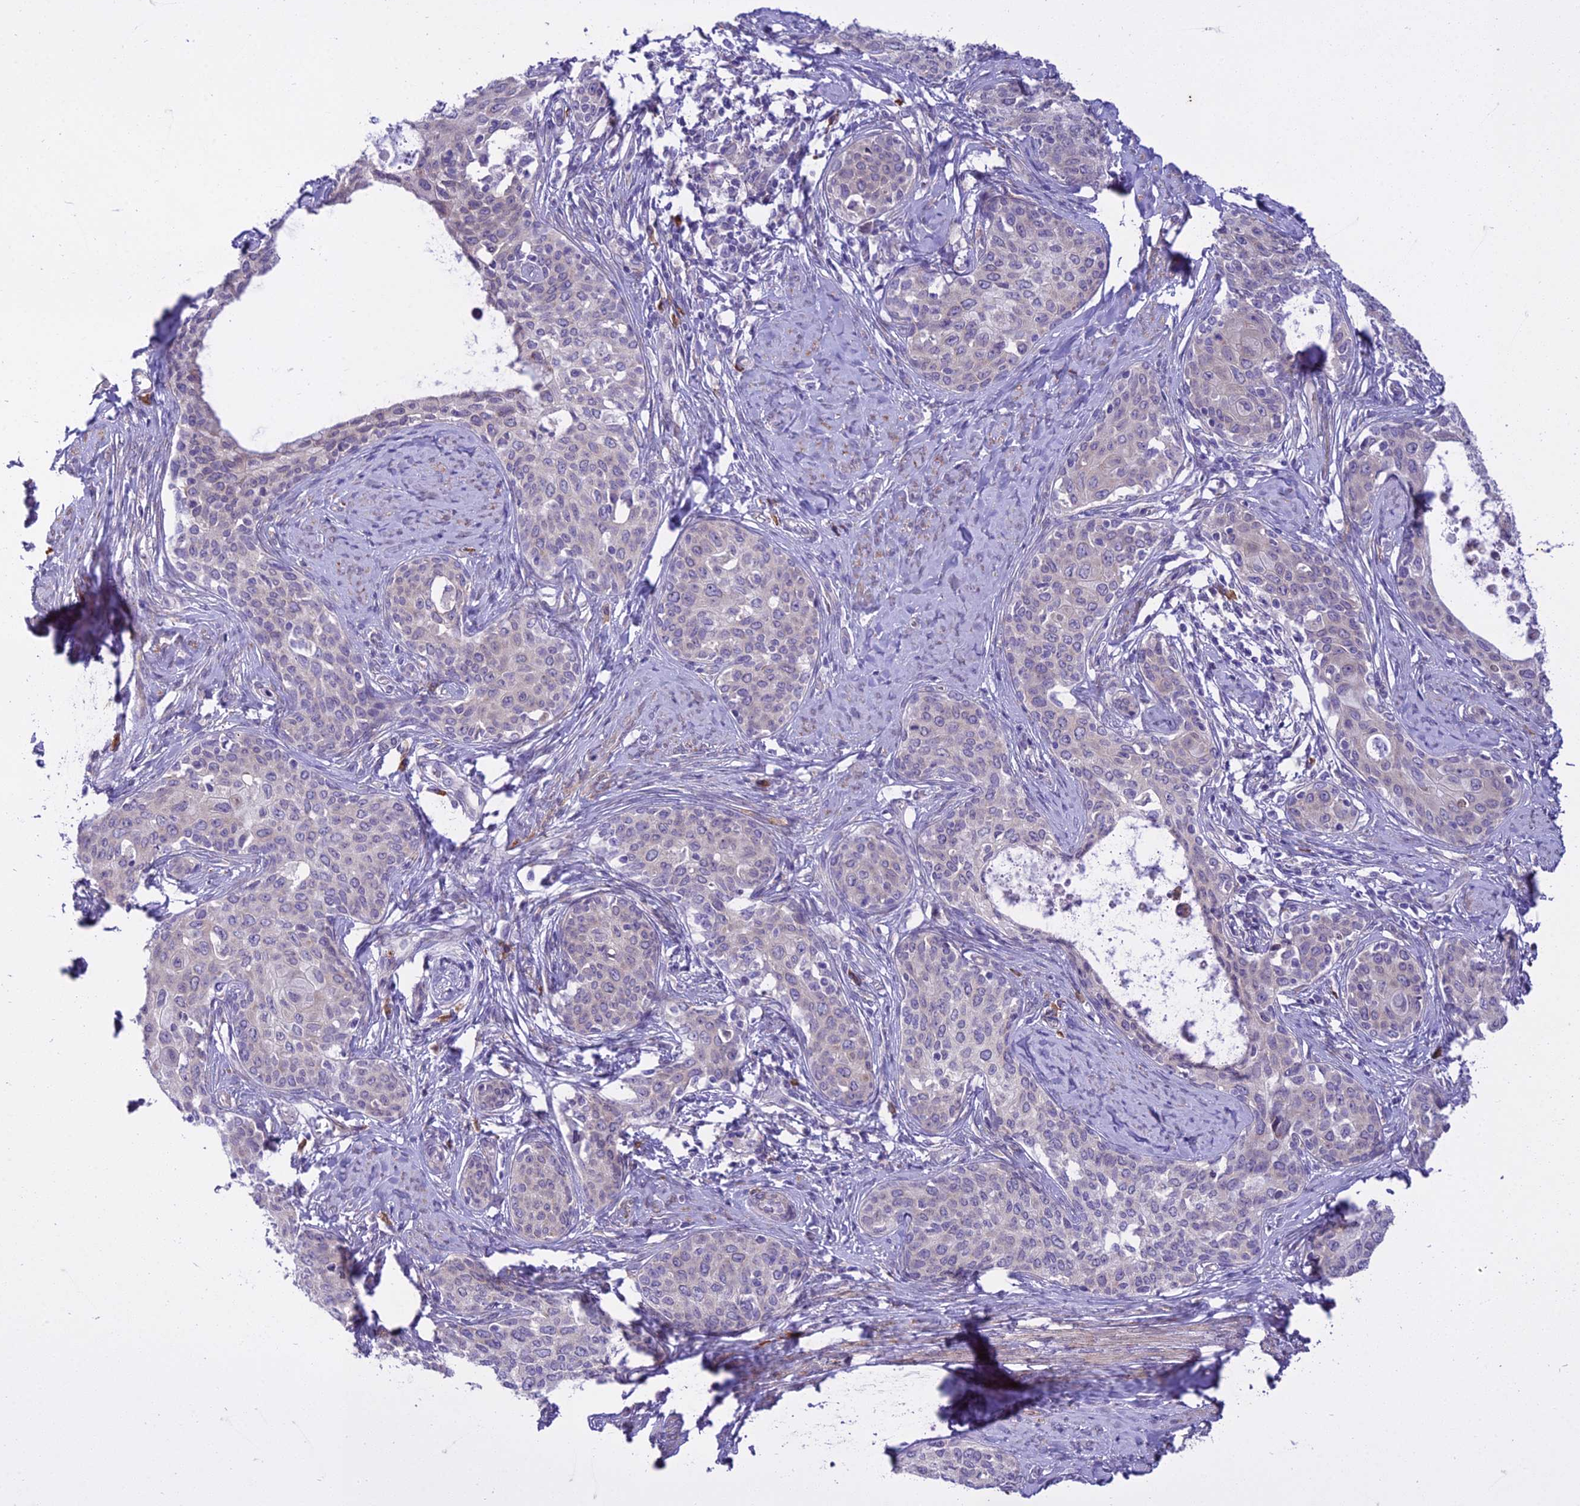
{"staining": {"intensity": "negative", "quantity": "none", "location": "none"}, "tissue": "cervical cancer", "cell_type": "Tumor cells", "image_type": "cancer", "snomed": [{"axis": "morphology", "description": "Squamous cell carcinoma, NOS"}, {"axis": "morphology", "description": "Adenocarcinoma, NOS"}, {"axis": "topography", "description": "Cervix"}], "caption": "Cervical adenocarcinoma was stained to show a protein in brown. There is no significant staining in tumor cells.", "gene": "NEURL2", "patient": {"sex": "female", "age": 52}}